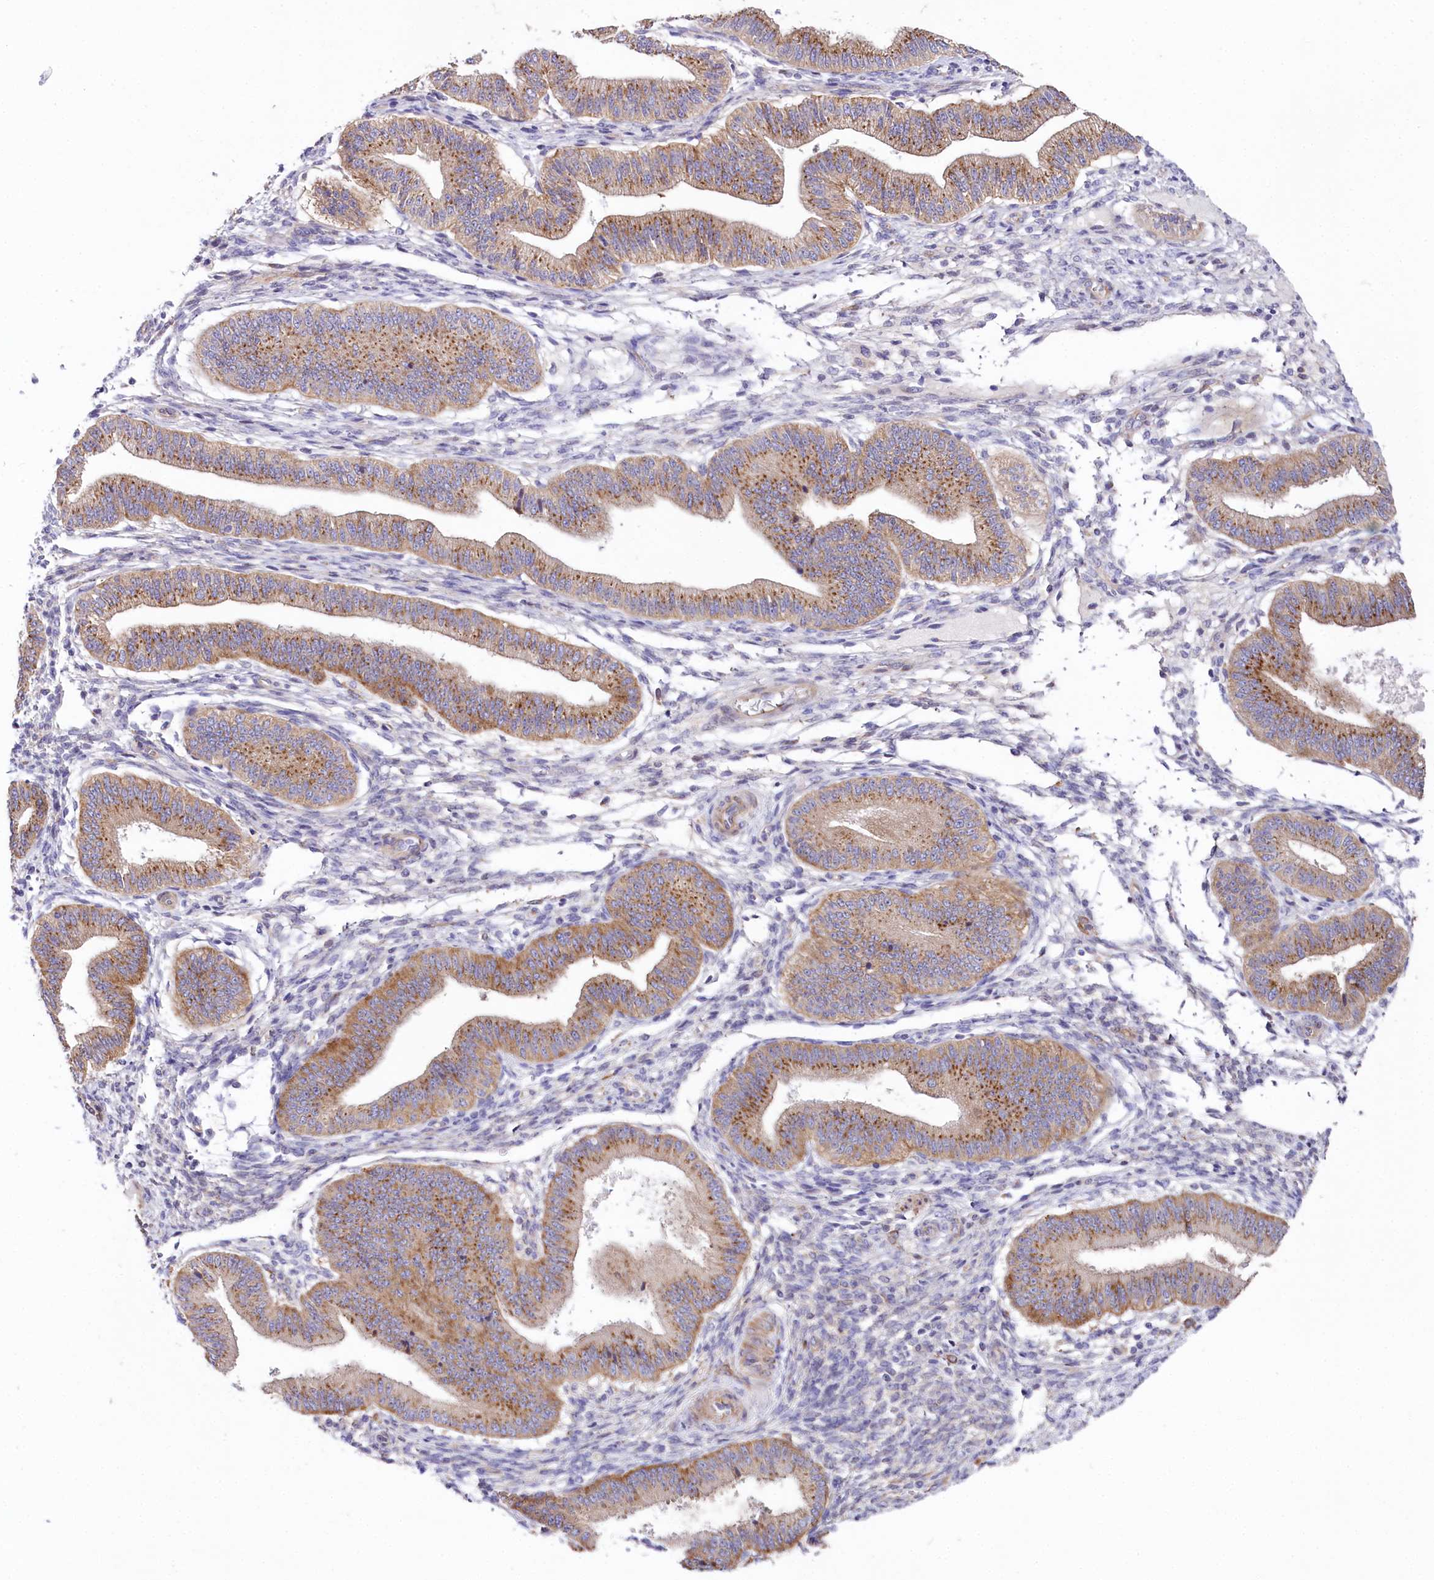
{"staining": {"intensity": "negative", "quantity": "none", "location": "none"}, "tissue": "endometrium", "cell_type": "Cells in endometrial stroma", "image_type": "normal", "snomed": [{"axis": "morphology", "description": "Normal tissue, NOS"}, {"axis": "topography", "description": "Endometrium"}], "caption": "Cells in endometrial stroma are negative for protein expression in benign human endometrium.", "gene": "STX6", "patient": {"sex": "female", "age": 39}}